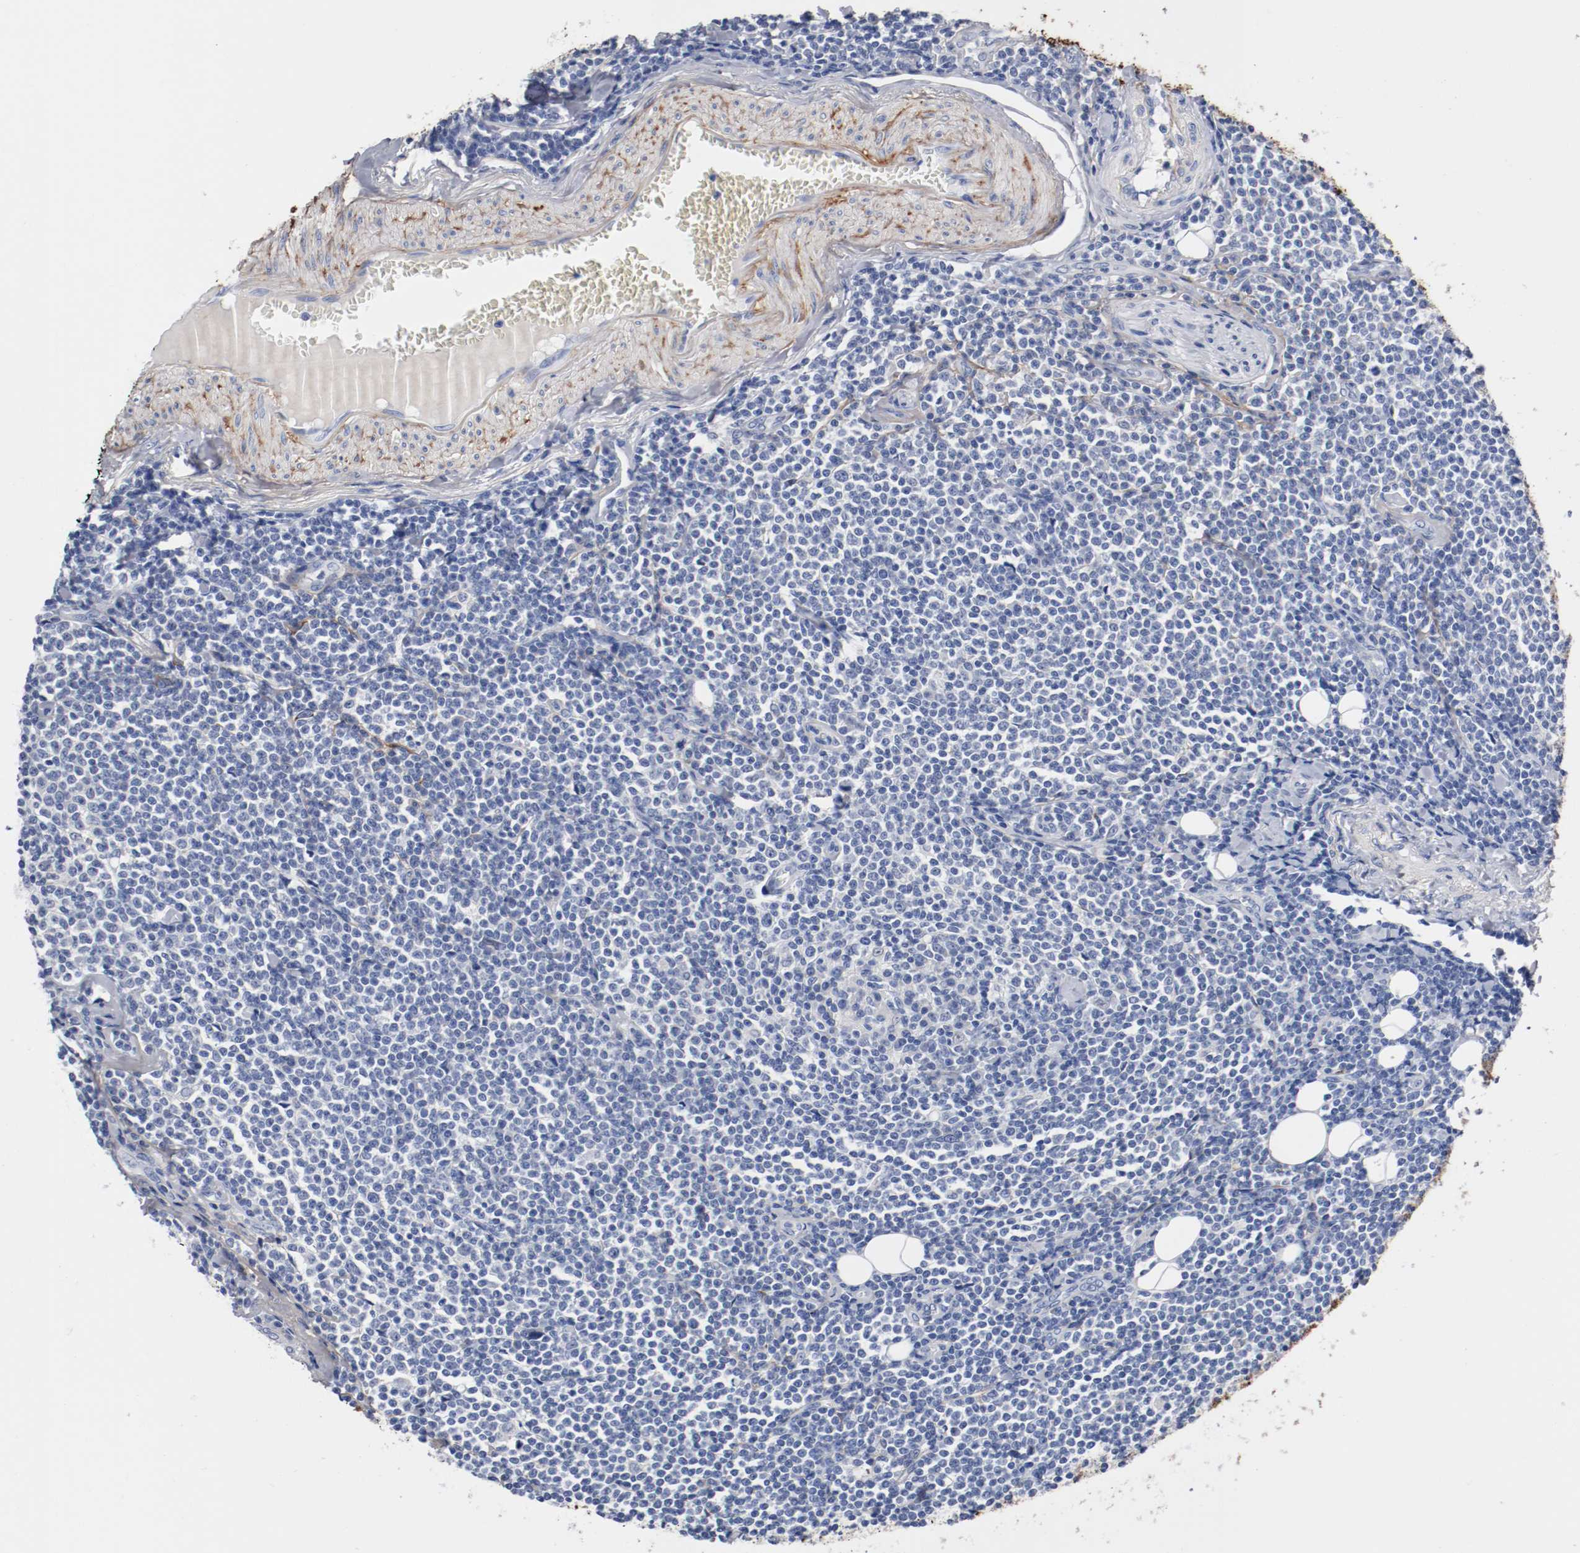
{"staining": {"intensity": "negative", "quantity": "none", "location": "none"}, "tissue": "lymphoma", "cell_type": "Tumor cells", "image_type": "cancer", "snomed": [{"axis": "morphology", "description": "Malignant lymphoma, non-Hodgkin's type, Low grade"}, {"axis": "topography", "description": "Soft tissue"}], "caption": "Immunohistochemistry image of neoplastic tissue: malignant lymphoma, non-Hodgkin's type (low-grade) stained with DAB (3,3'-diaminobenzidine) exhibits no significant protein expression in tumor cells.", "gene": "TNC", "patient": {"sex": "male", "age": 92}}